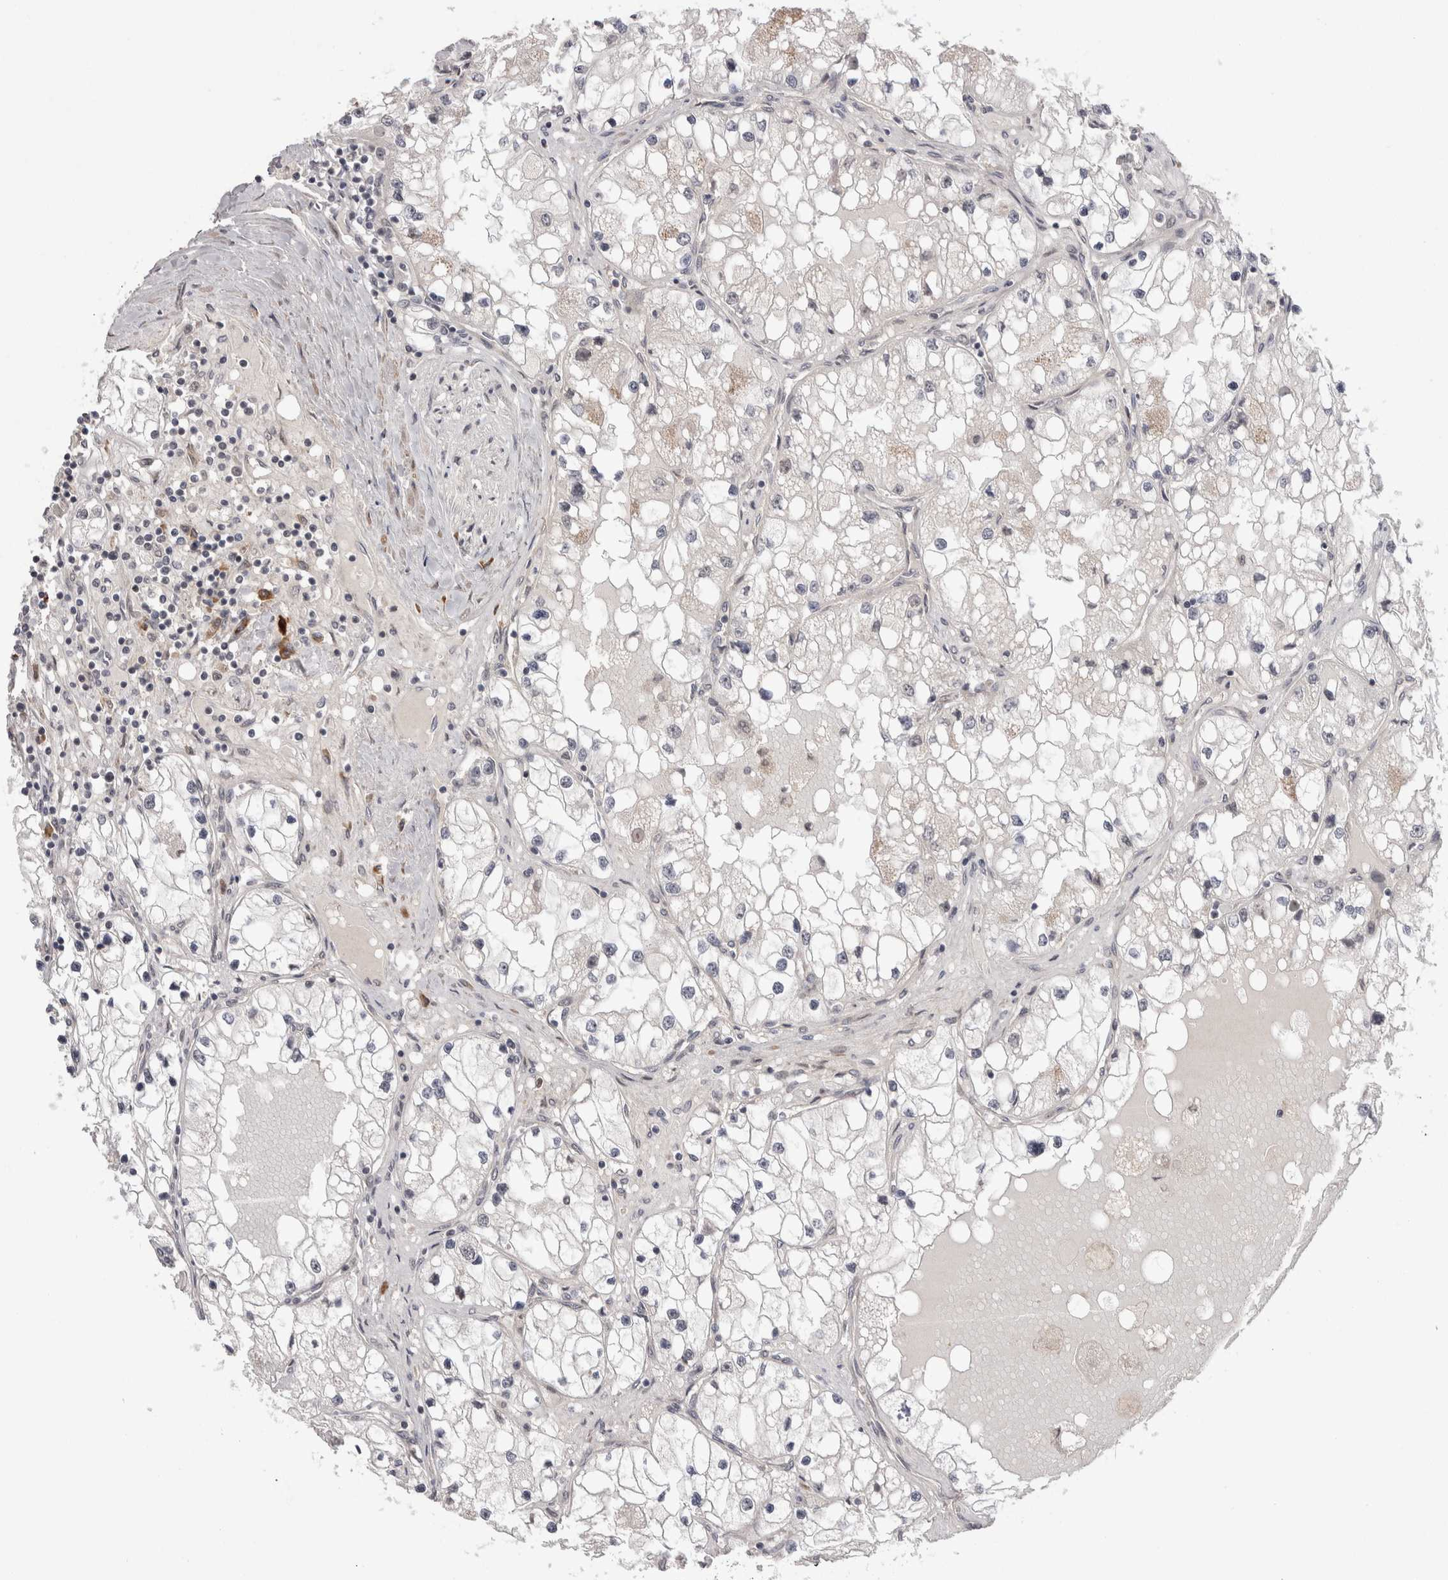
{"staining": {"intensity": "negative", "quantity": "none", "location": "none"}, "tissue": "renal cancer", "cell_type": "Tumor cells", "image_type": "cancer", "snomed": [{"axis": "morphology", "description": "Adenocarcinoma, NOS"}, {"axis": "topography", "description": "Kidney"}], "caption": "Immunohistochemistry image of neoplastic tissue: human renal adenocarcinoma stained with DAB (3,3'-diaminobenzidine) reveals no significant protein staining in tumor cells.", "gene": "EXOSC4", "patient": {"sex": "male", "age": 68}}